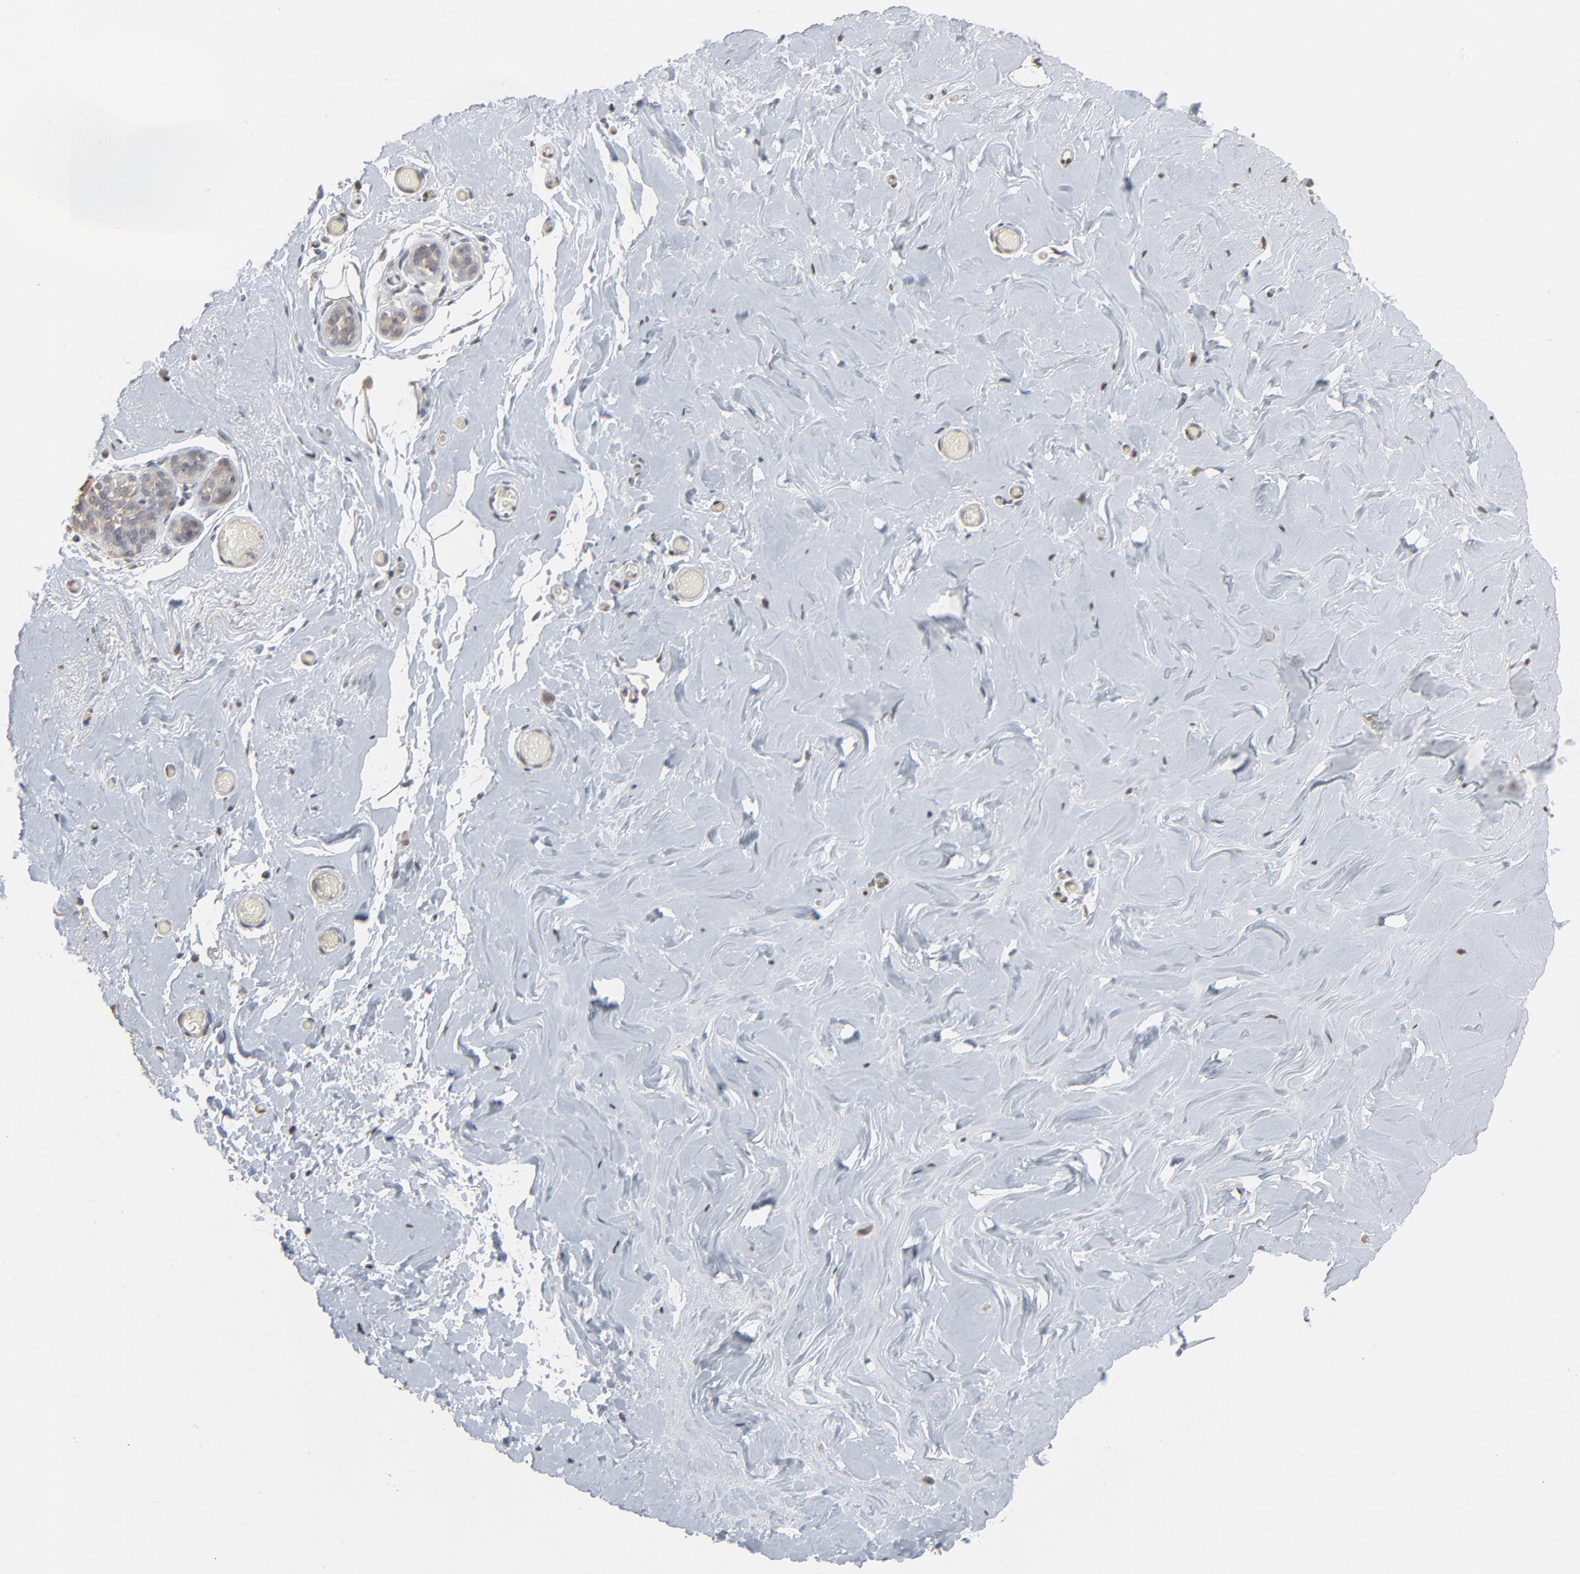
{"staining": {"intensity": "negative", "quantity": "none", "location": "none"}, "tissue": "breast", "cell_type": "Adipocytes", "image_type": "normal", "snomed": [{"axis": "morphology", "description": "Normal tissue, NOS"}, {"axis": "topography", "description": "Breast"}], "caption": "Micrograph shows no significant protein expression in adipocytes of unremarkable breast.", "gene": "CCT5", "patient": {"sex": "female", "age": 75}}